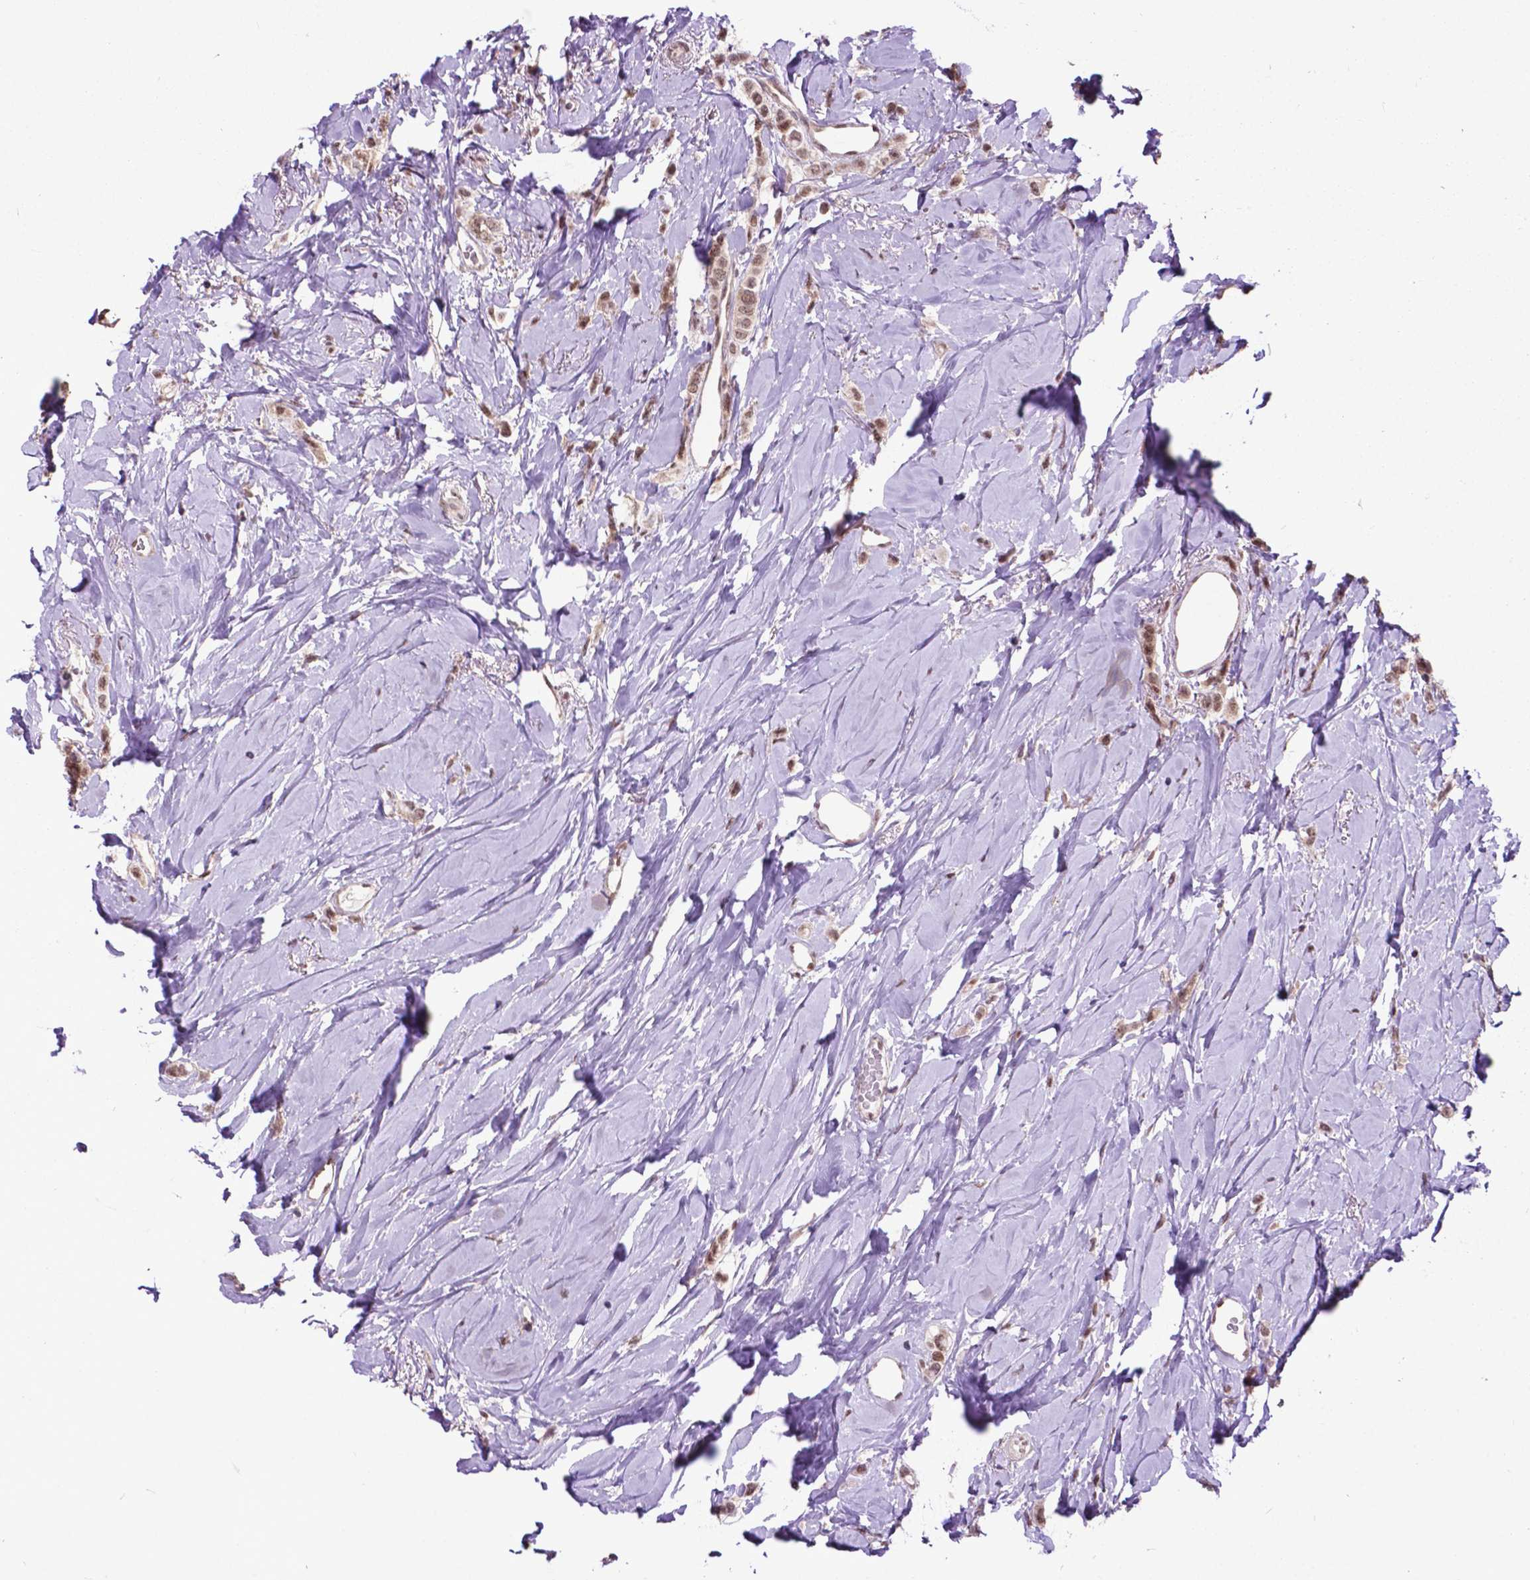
{"staining": {"intensity": "moderate", "quantity": ">75%", "location": "nuclear"}, "tissue": "breast cancer", "cell_type": "Tumor cells", "image_type": "cancer", "snomed": [{"axis": "morphology", "description": "Lobular carcinoma"}, {"axis": "topography", "description": "Breast"}], "caption": "This photomicrograph demonstrates immunohistochemistry staining of breast cancer (lobular carcinoma), with medium moderate nuclear positivity in about >75% of tumor cells.", "gene": "FAF1", "patient": {"sex": "female", "age": 66}}